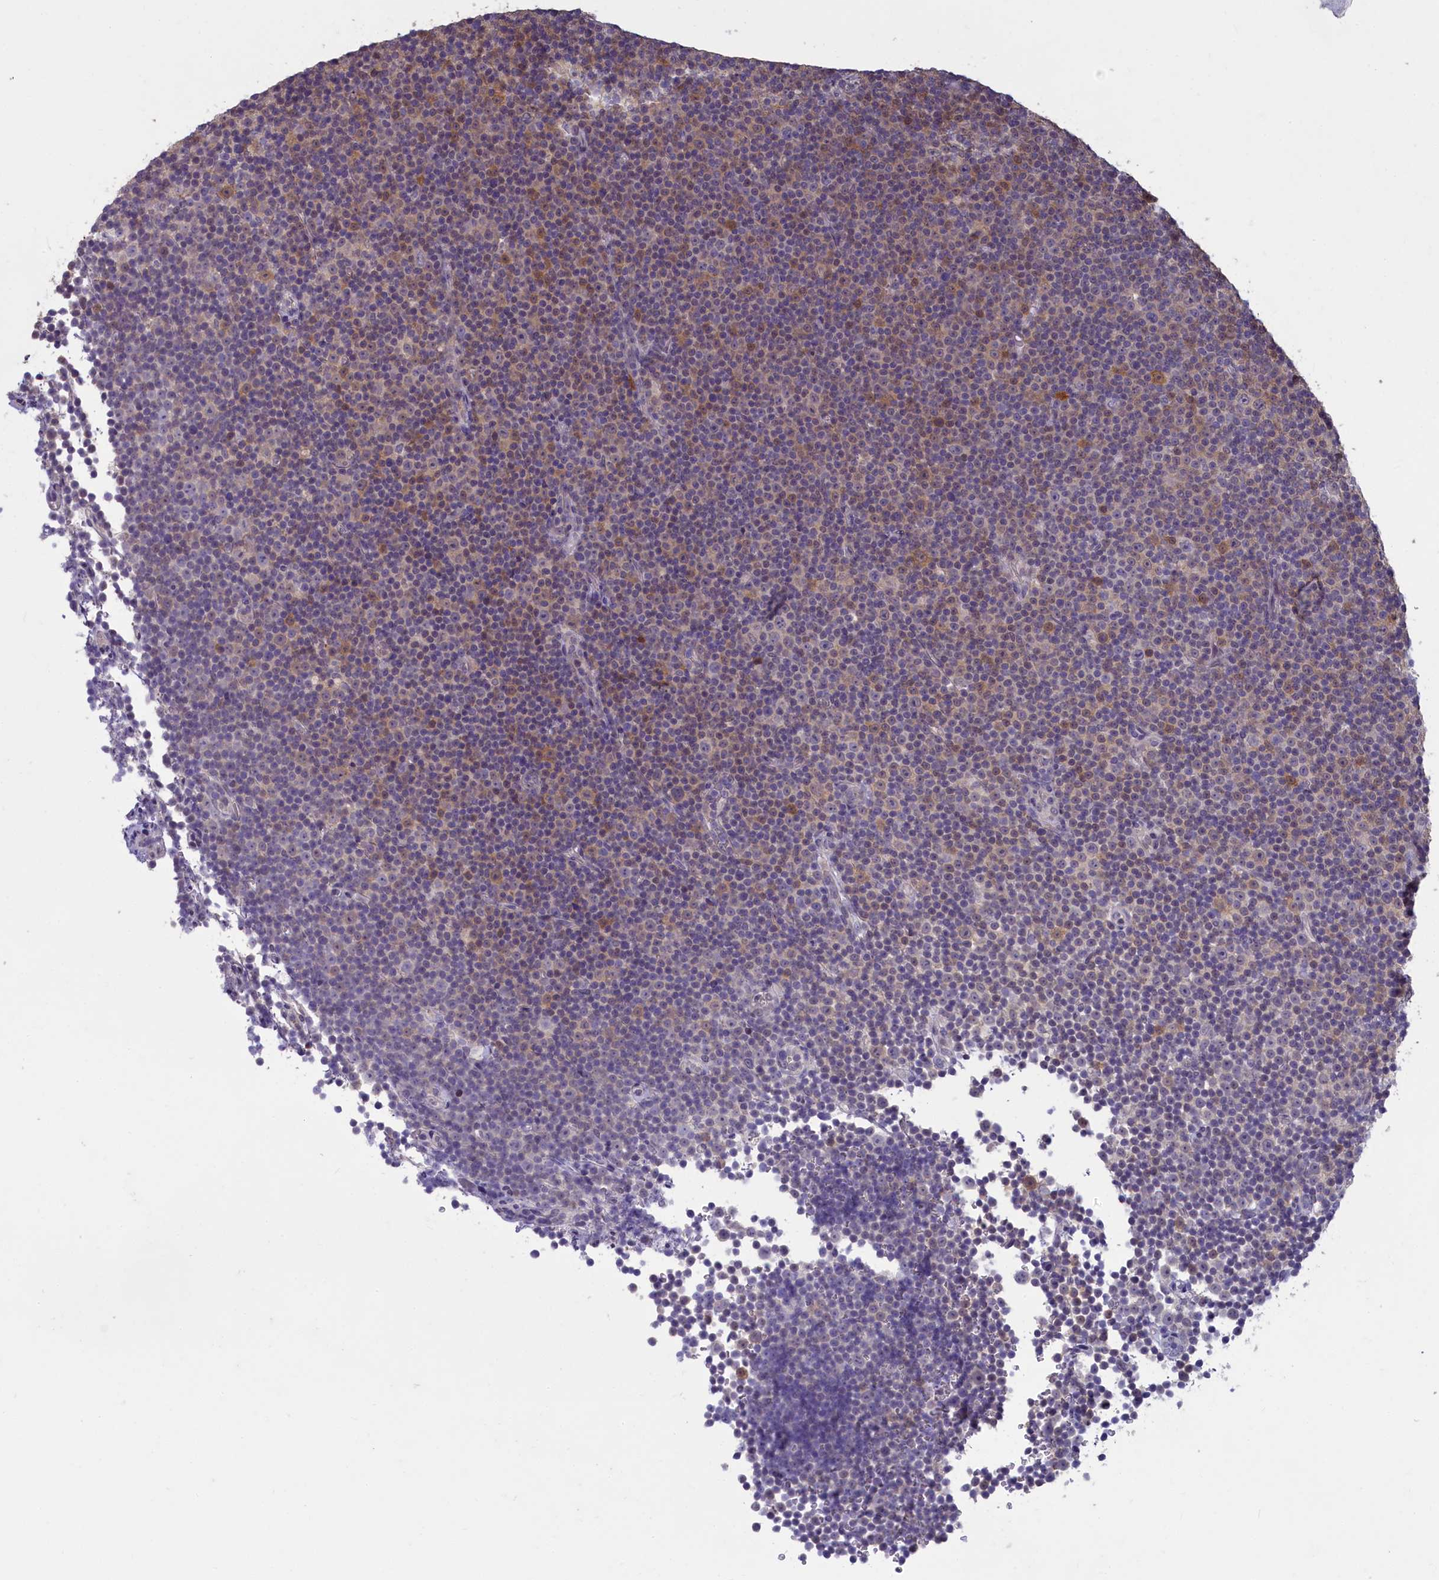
{"staining": {"intensity": "moderate", "quantity": "25%-75%", "location": "cytoplasmic/membranous,nuclear"}, "tissue": "lymphoma", "cell_type": "Tumor cells", "image_type": "cancer", "snomed": [{"axis": "morphology", "description": "Malignant lymphoma, non-Hodgkin's type, Low grade"}, {"axis": "topography", "description": "Lymph node"}], "caption": "Lymphoma was stained to show a protein in brown. There is medium levels of moderate cytoplasmic/membranous and nuclear staining in approximately 25%-75% of tumor cells.", "gene": "UCHL3", "patient": {"sex": "female", "age": 67}}